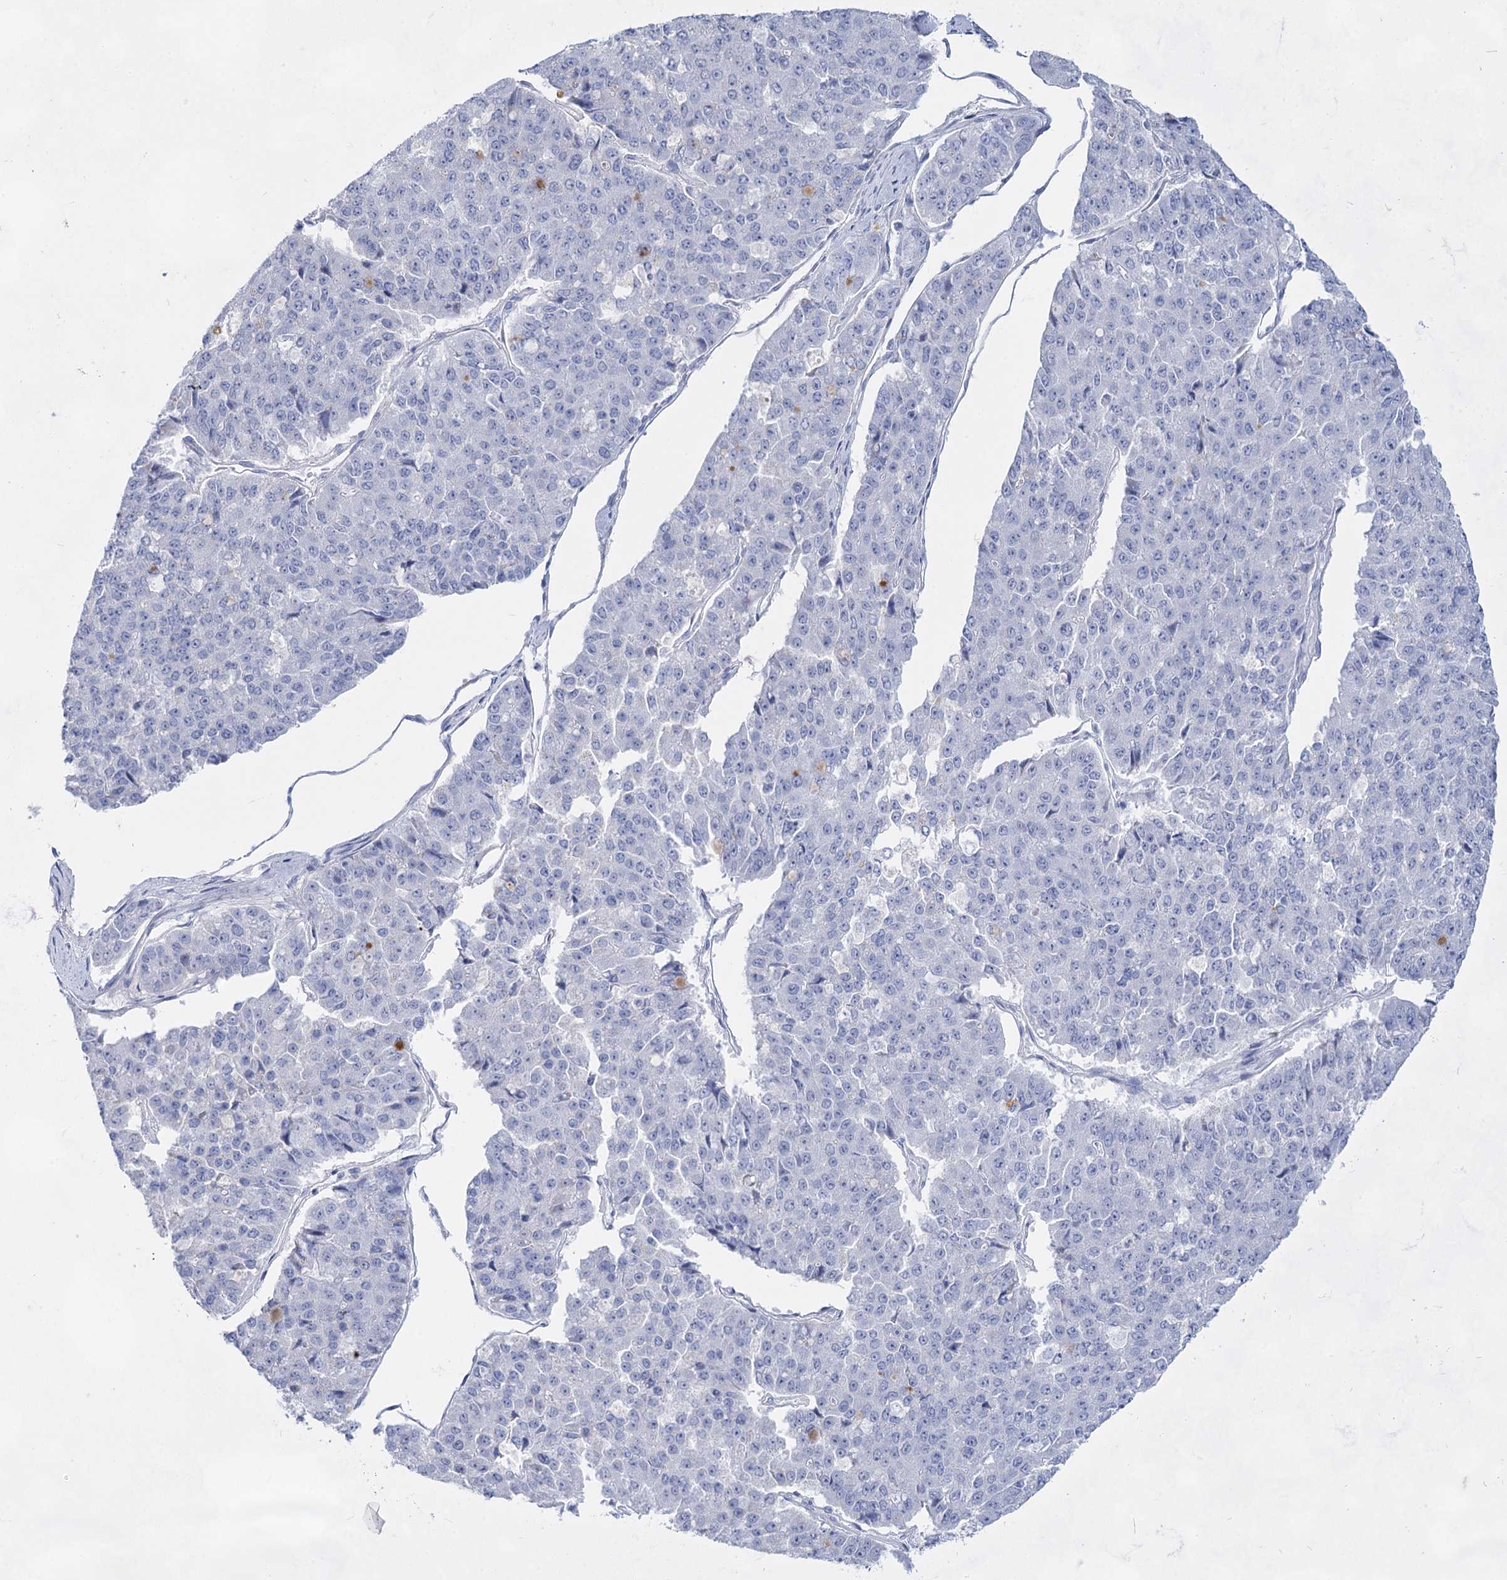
{"staining": {"intensity": "negative", "quantity": "none", "location": "none"}, "tissue": "pancreatic cancer", "cell_type": "Tumor cells", "image_type": "cancer", "snomed": [{"axis": "morphology", "description": "Adenocarcinoma, NOS"}, {"axis": "topography", "description": "Pancreas"}], "caption": "High power microscopy photomicrograph of an immunohistochemistry (IHC) image of pancreatic cancer (adenocarcinoma), revealing no significant expression in tumor cells. (DAB (3,3'-diaminobenzidine) immunohistochemistry (IHC) with hematoxylin counter stain).", "gene": "ACRV1", "patient": {"sex": "male", "age": 50}}